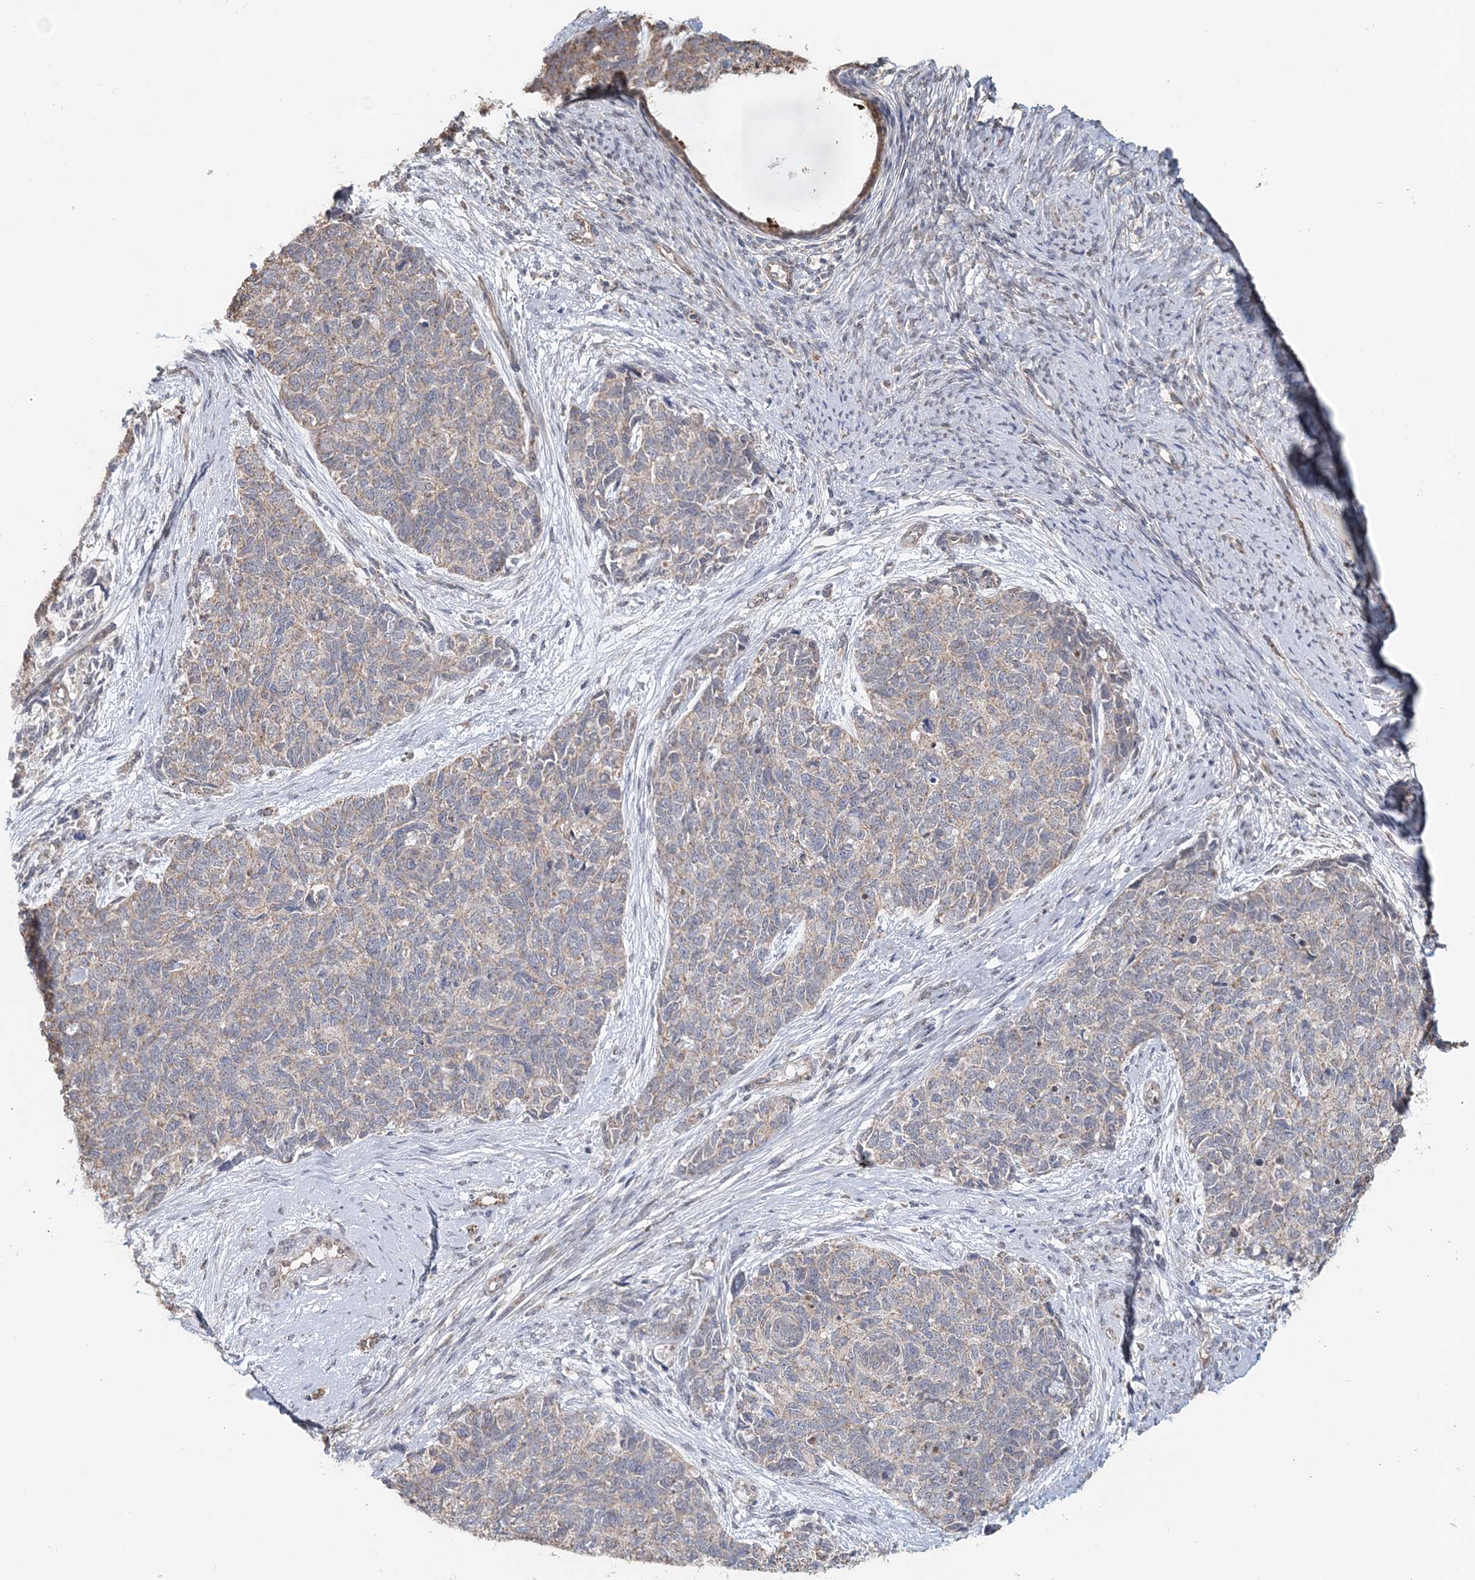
{"staining": {"intensity": "negative", "quantity": "none", "location": "none"}, "tissue": "cervical cancer", "cell_type": "Tumor cells", "image_type": "cancer", "snomed": [{"axis": "morphology", "description": "Squamous cell carcinoma, NOS"}, {"axis": "topography", "description": "Cervix"}], "caption": "There is no significant staining in tumor cells of cervical cancer (squamous cell carcinoma).", "gene": "FBXO38", "patient": {"sex": "female", "age": 63}}